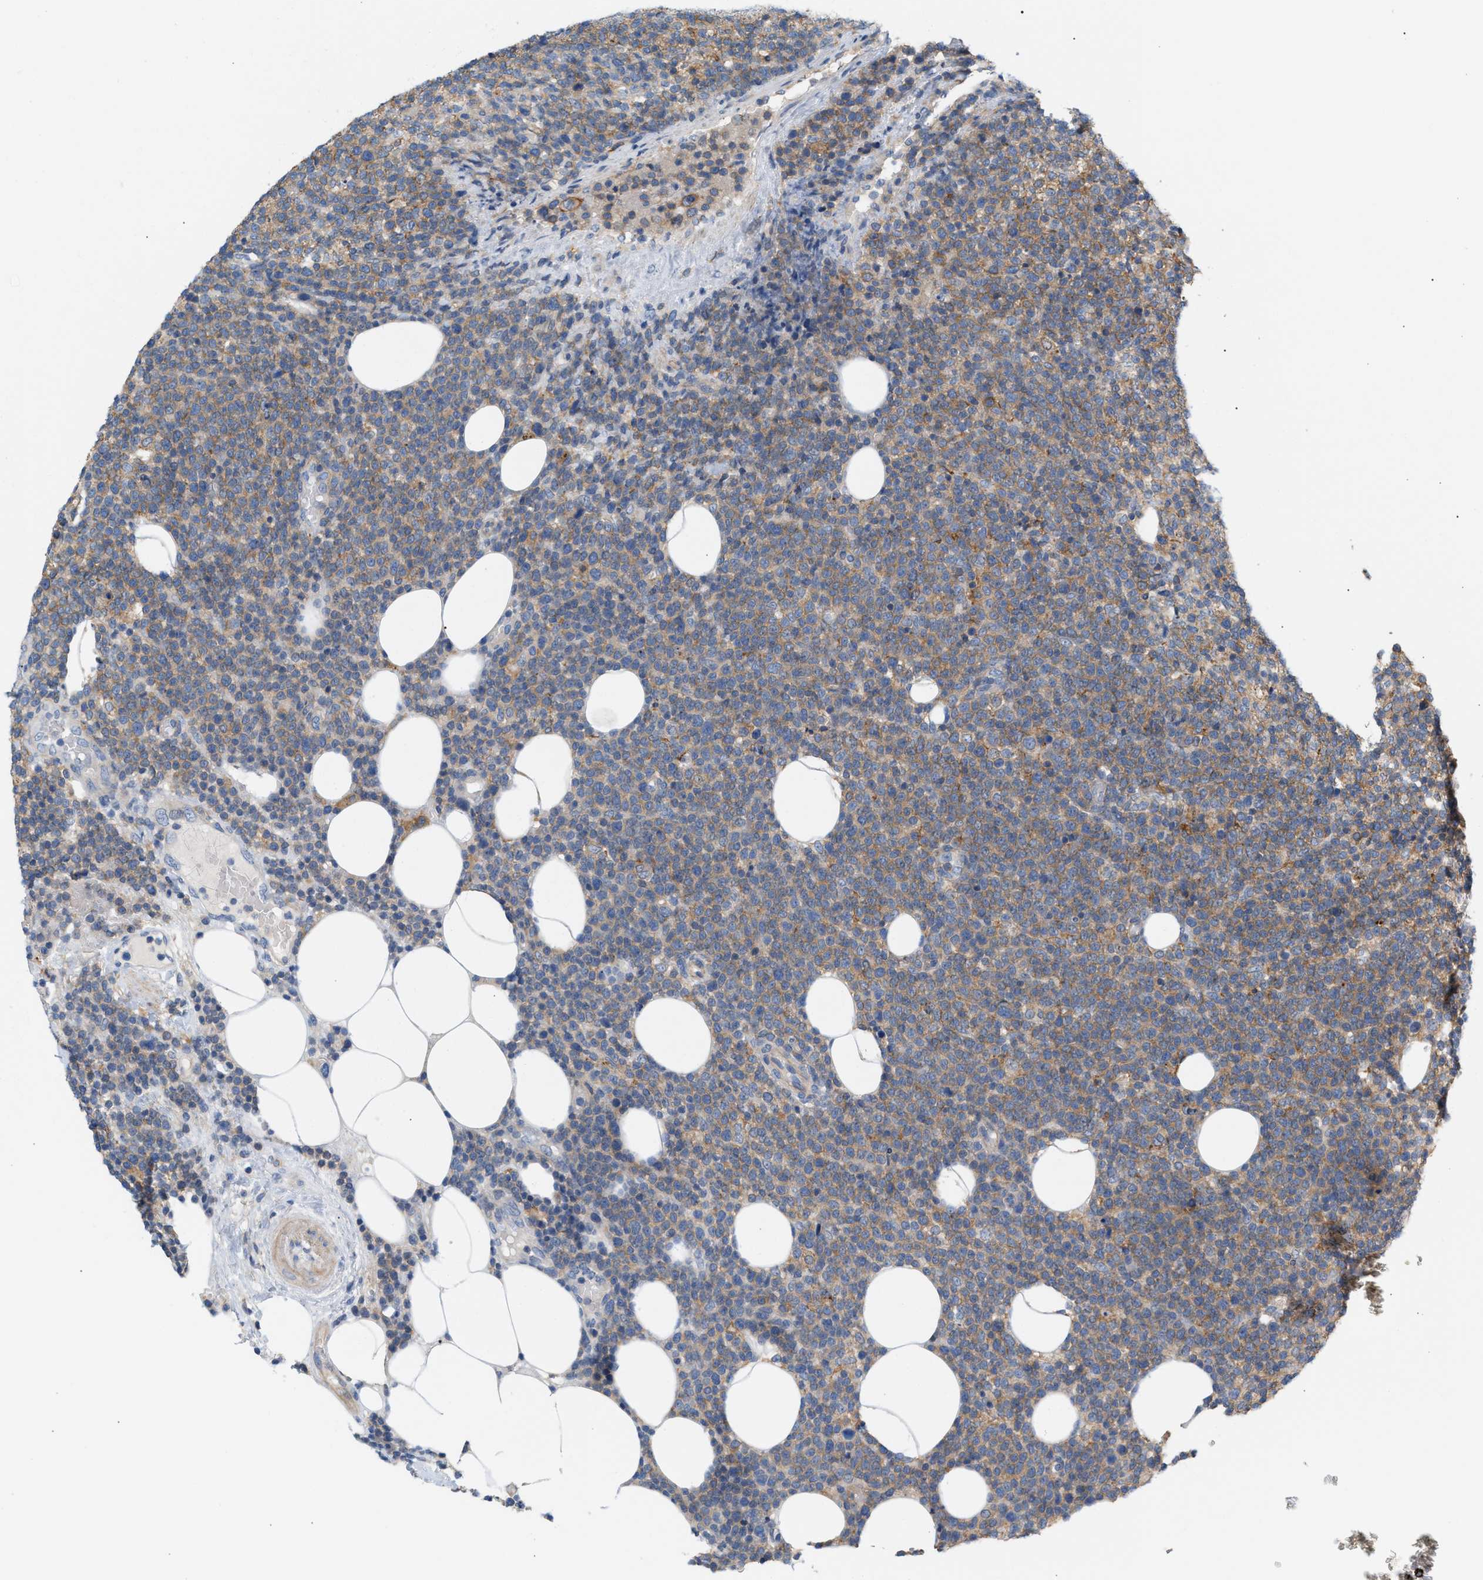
{"staining": {"intensity": "moderate", "quantity": ">75%", "location": "cytoplasmic/membranous"}, "tissue": "lymphoma", "cell_type": "Tumor cells", "image_type": "cancer", "snomed": [{"axis": "morphology", "description": "Malignant lymphoma, non-Hodgkin's type, High grade"}, {"axis": "topography", "description": "Lymph node"}], "caption": "Protein expression analysis of human malignant lymphoma, non-Hodgkin's type (high-grade) reveals moderate cytoplasmic/membranous positivity in about >75% of tumor cells.", "gene": "LRCH1", "patient": {"sex": "male", "age": 61}}